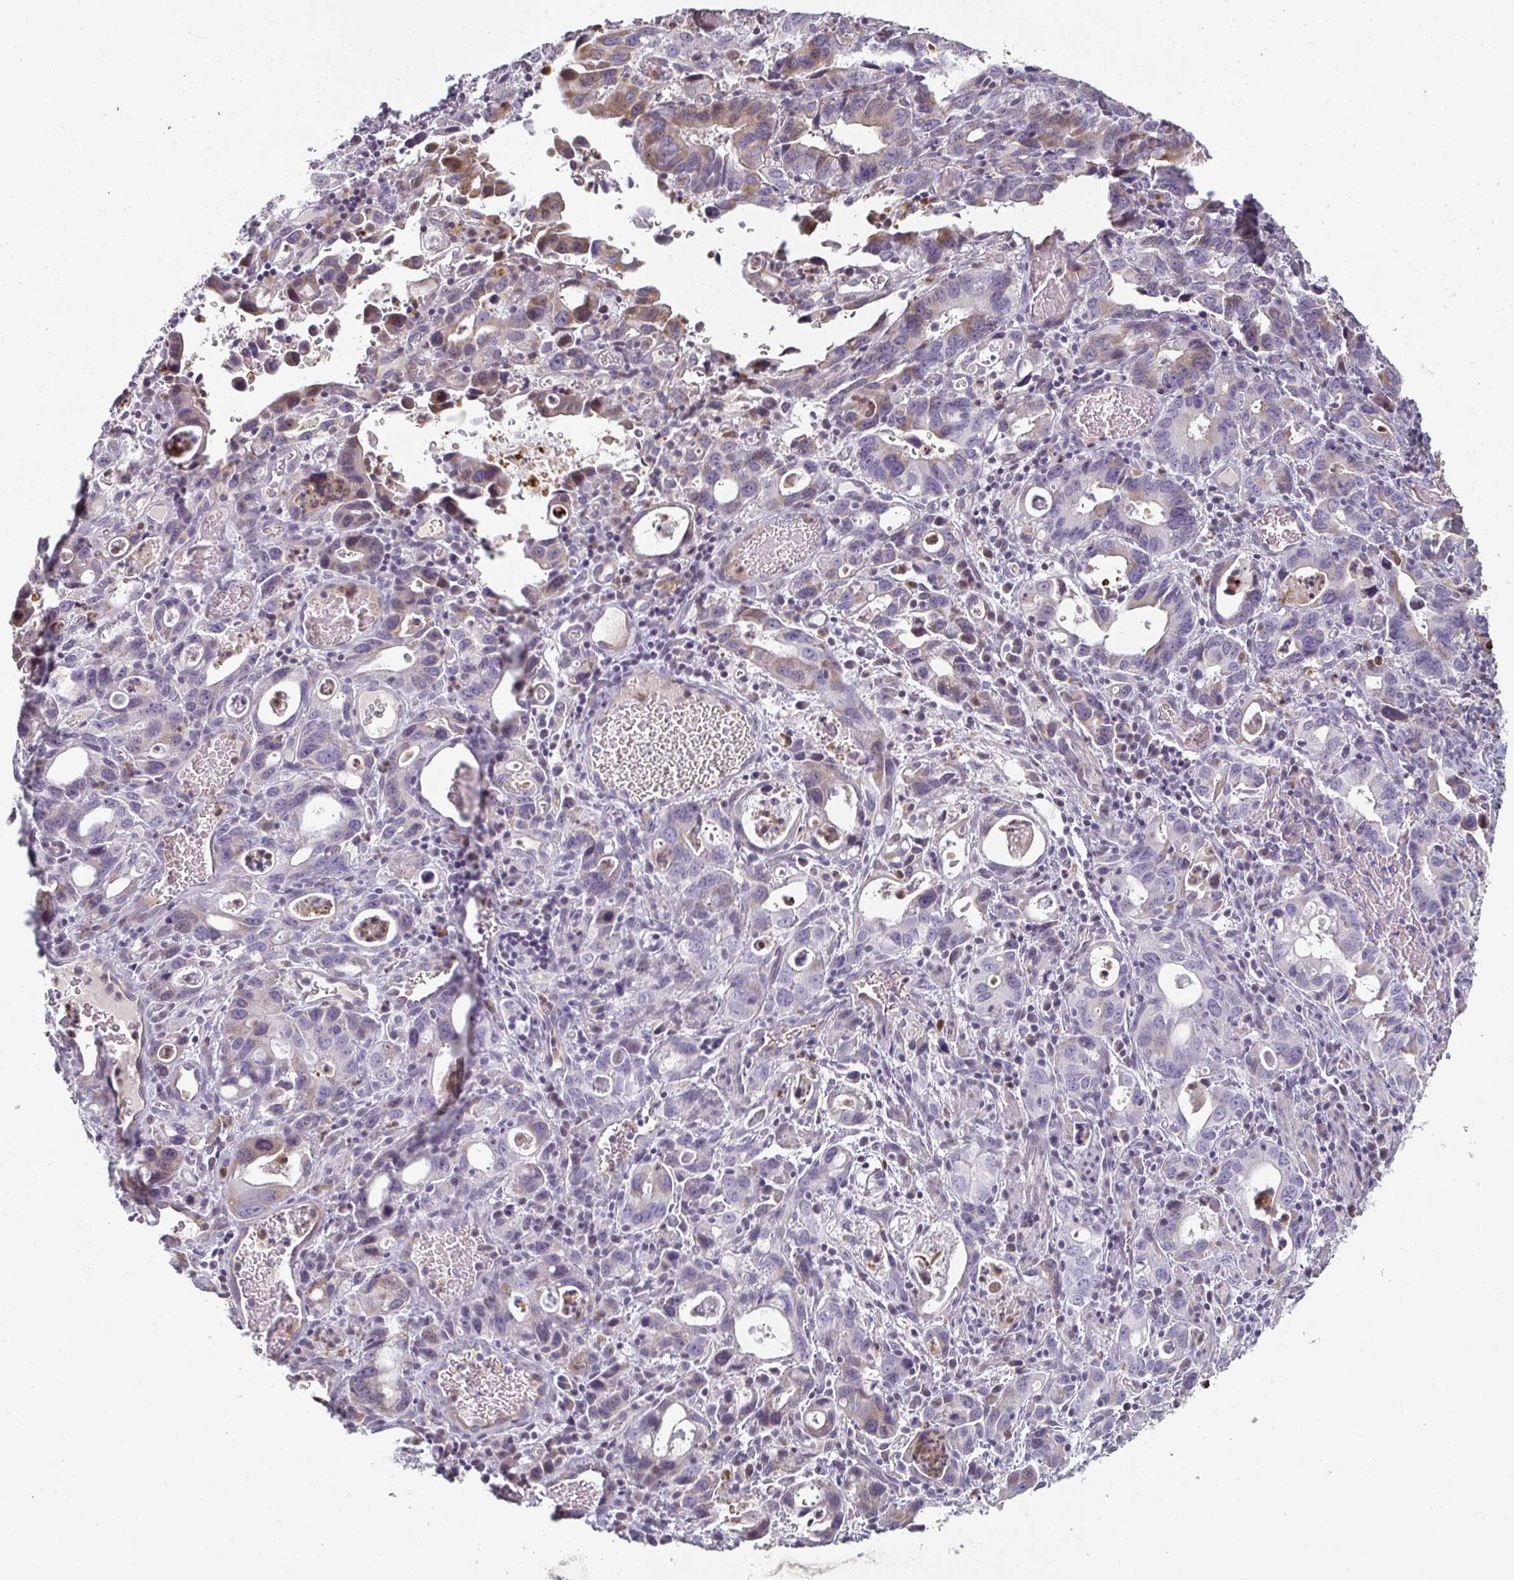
{"staining": {"intensity": "weak", "quantity": "<25%", "location": "cytoplasmic/membranous"}, "tissue": "stomach cancer", "cell_type": "Tumor cells", "image_type": "cancer", "snomed": [{"axis": "morphology", "description": "Adenocarcinoma, NOS"}, {"axis": "topography", "description": "Stomach, upper"}], "caption": "Tumor cells are negative for brown protein staining in adenocarcinoma (stomach). Nuclei are stained in blue.", "gene": "A1CF", "patient": {"sex": "male", "age": 74}}